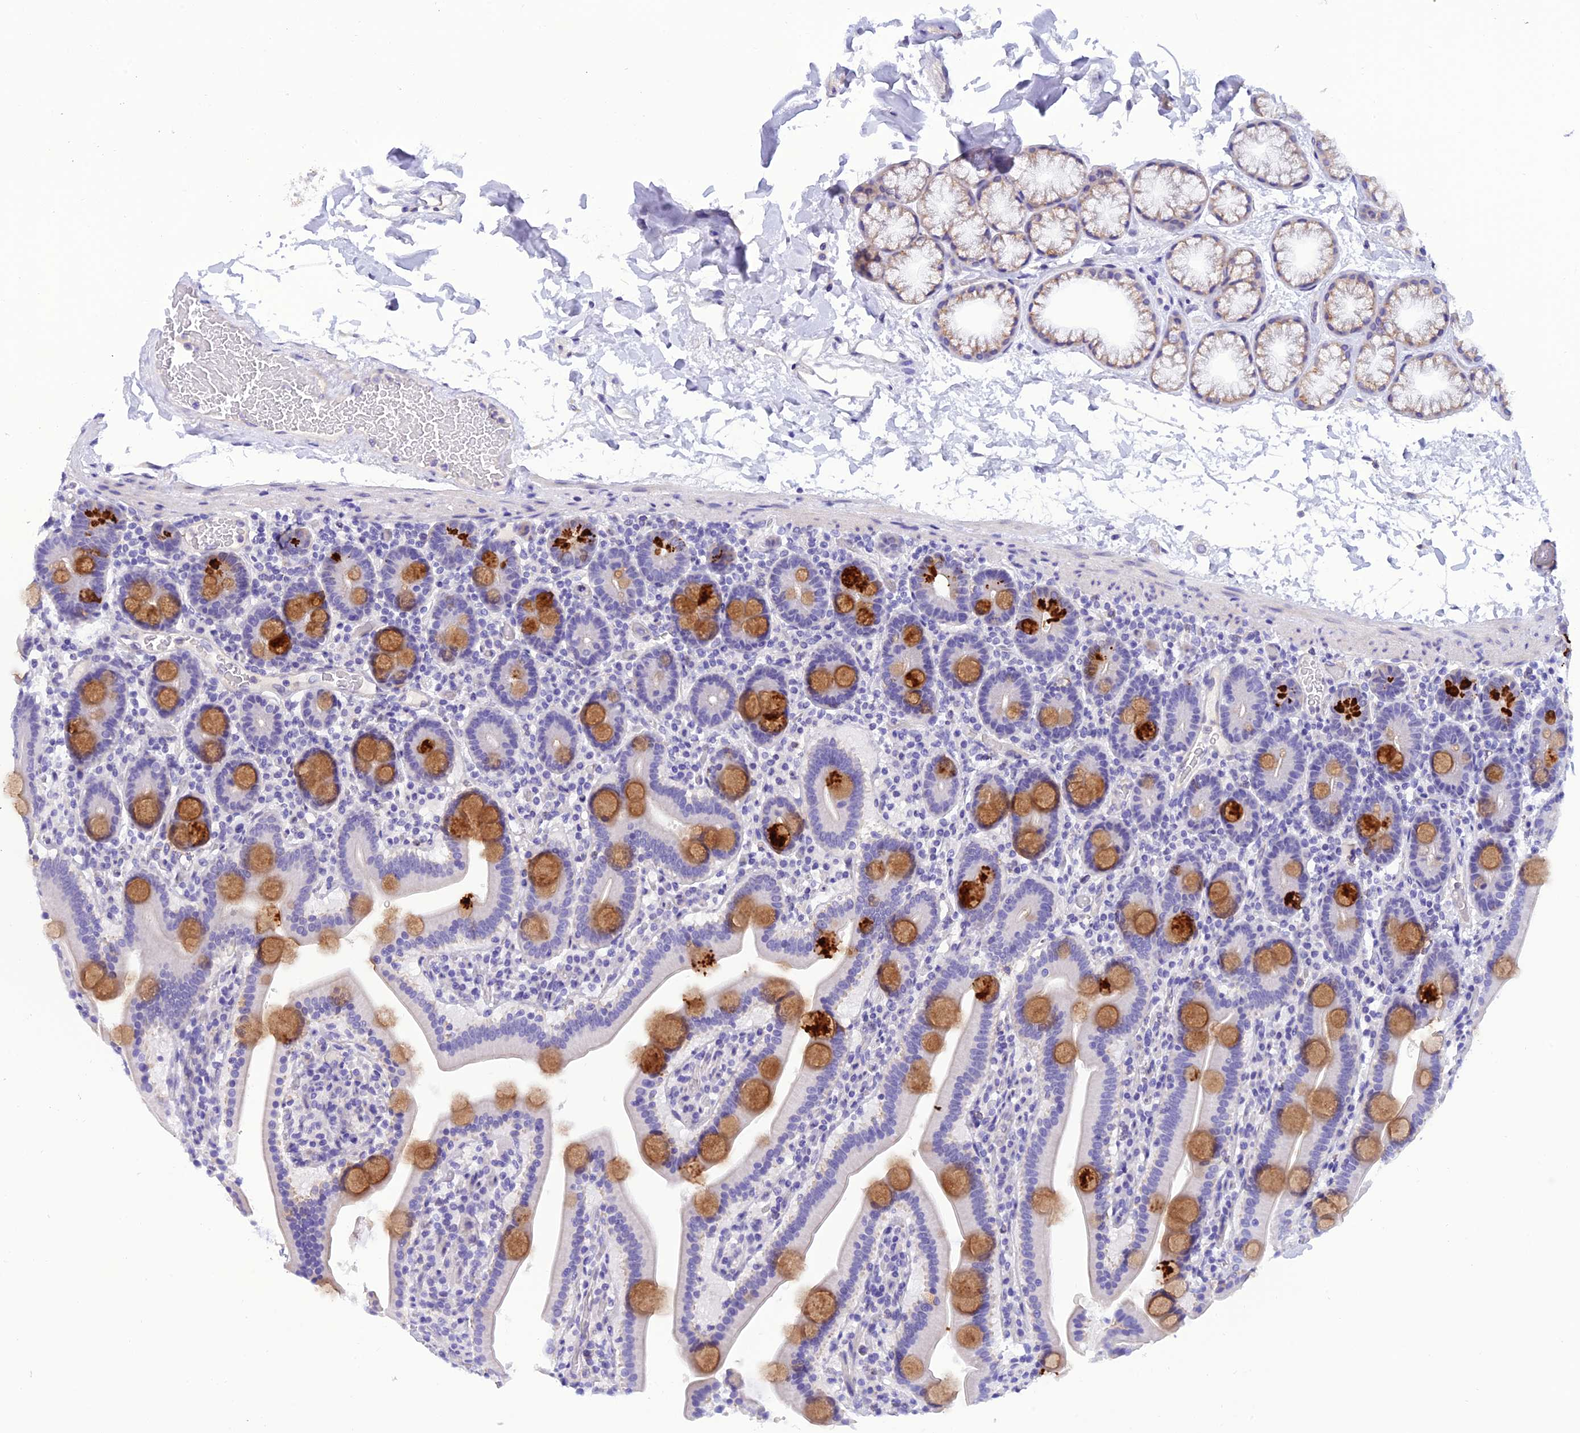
{"staining": {"intensity": "strong", "quantity": "<25%", "location": "cytoplasmic/membranous"}, "tissue": "duodenum", "cell_type": "Glandular cells", "image_type": "normal", "snomed": [{"axis": "morphology", "description": "Normal tissue, NOS"}, {"axis": "topography", "description": "Duodenum"}], "caption": "This is a micrograph of immunohistochemistry staining of normal duodenum, which shows strong staining in the cytoplasmic/membranous of glandular cells.", "gene": "C17orf67", "patient": {"sex": "male", "age": 55}}